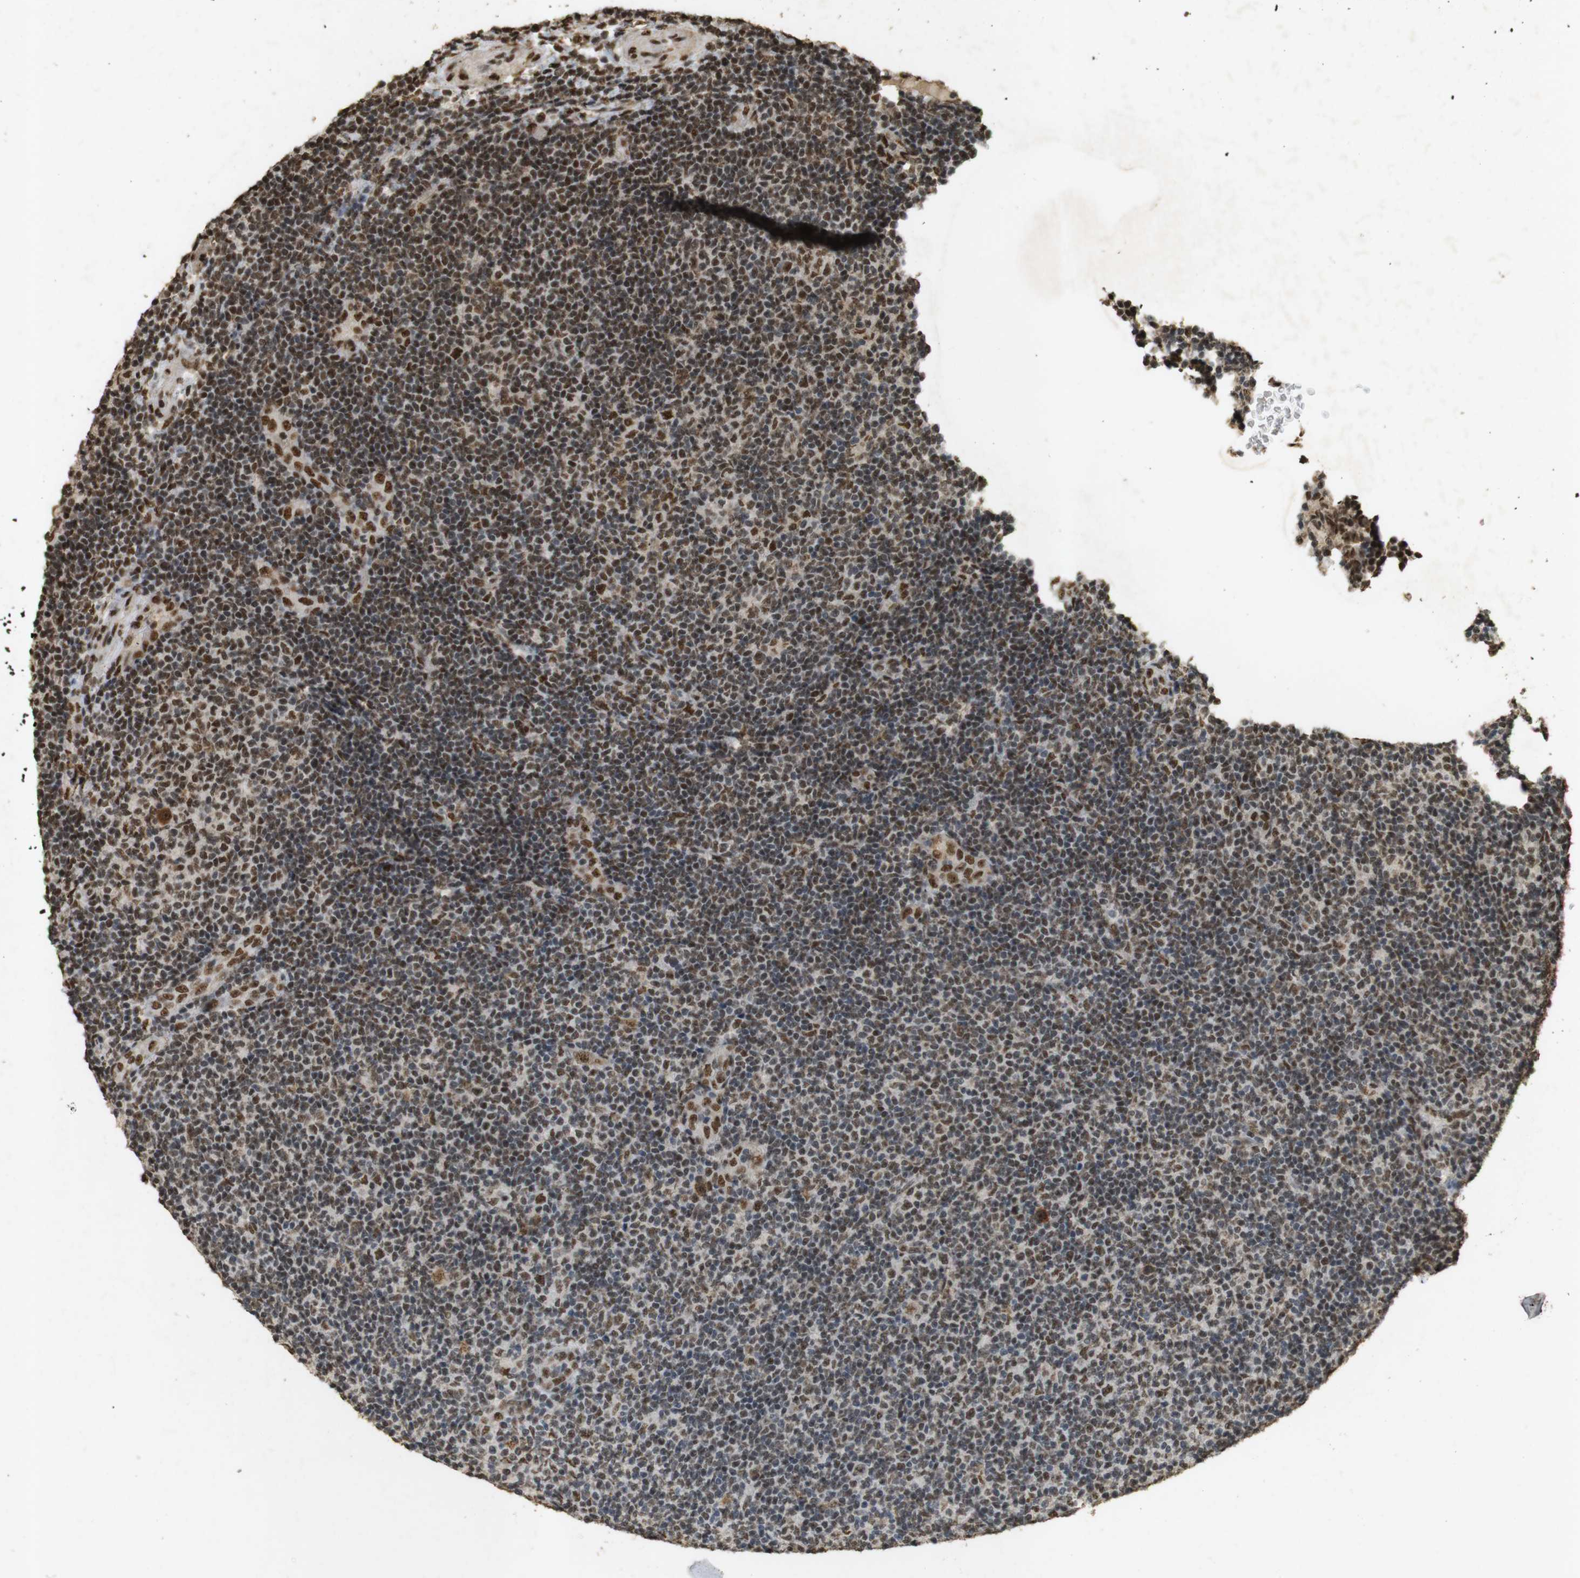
{"staining": {"intensity": "moderate", "quantity": ">75%", "location": "cytoplasmic/membranous,nuclear"}, "tissue": "lymphoma", "cell_type": "Tumor cells", "image_type": "cancer", "snomed": [{"axis": "morphology", "description": "Malignant lymphoma, non-Hodgkin's type, Low grade"}, {"axis": "topography", "description": "Lymph node"}], "caption": "Immunohistochemistry (IHC) staining of lymphoma, which reveals medium levels of moderate cytoplasmic/membranous and nuclear staining in about >75% of tumor cells indicating moderate cytoplasmic/membranous and nuclear protein expression. The staining was performed using DAB (brown) for protein detection and nuclei were counterstained in hematoxylin (blue).", "gene": "GATA4", "patient": {"sex": "male", "age": 83}}